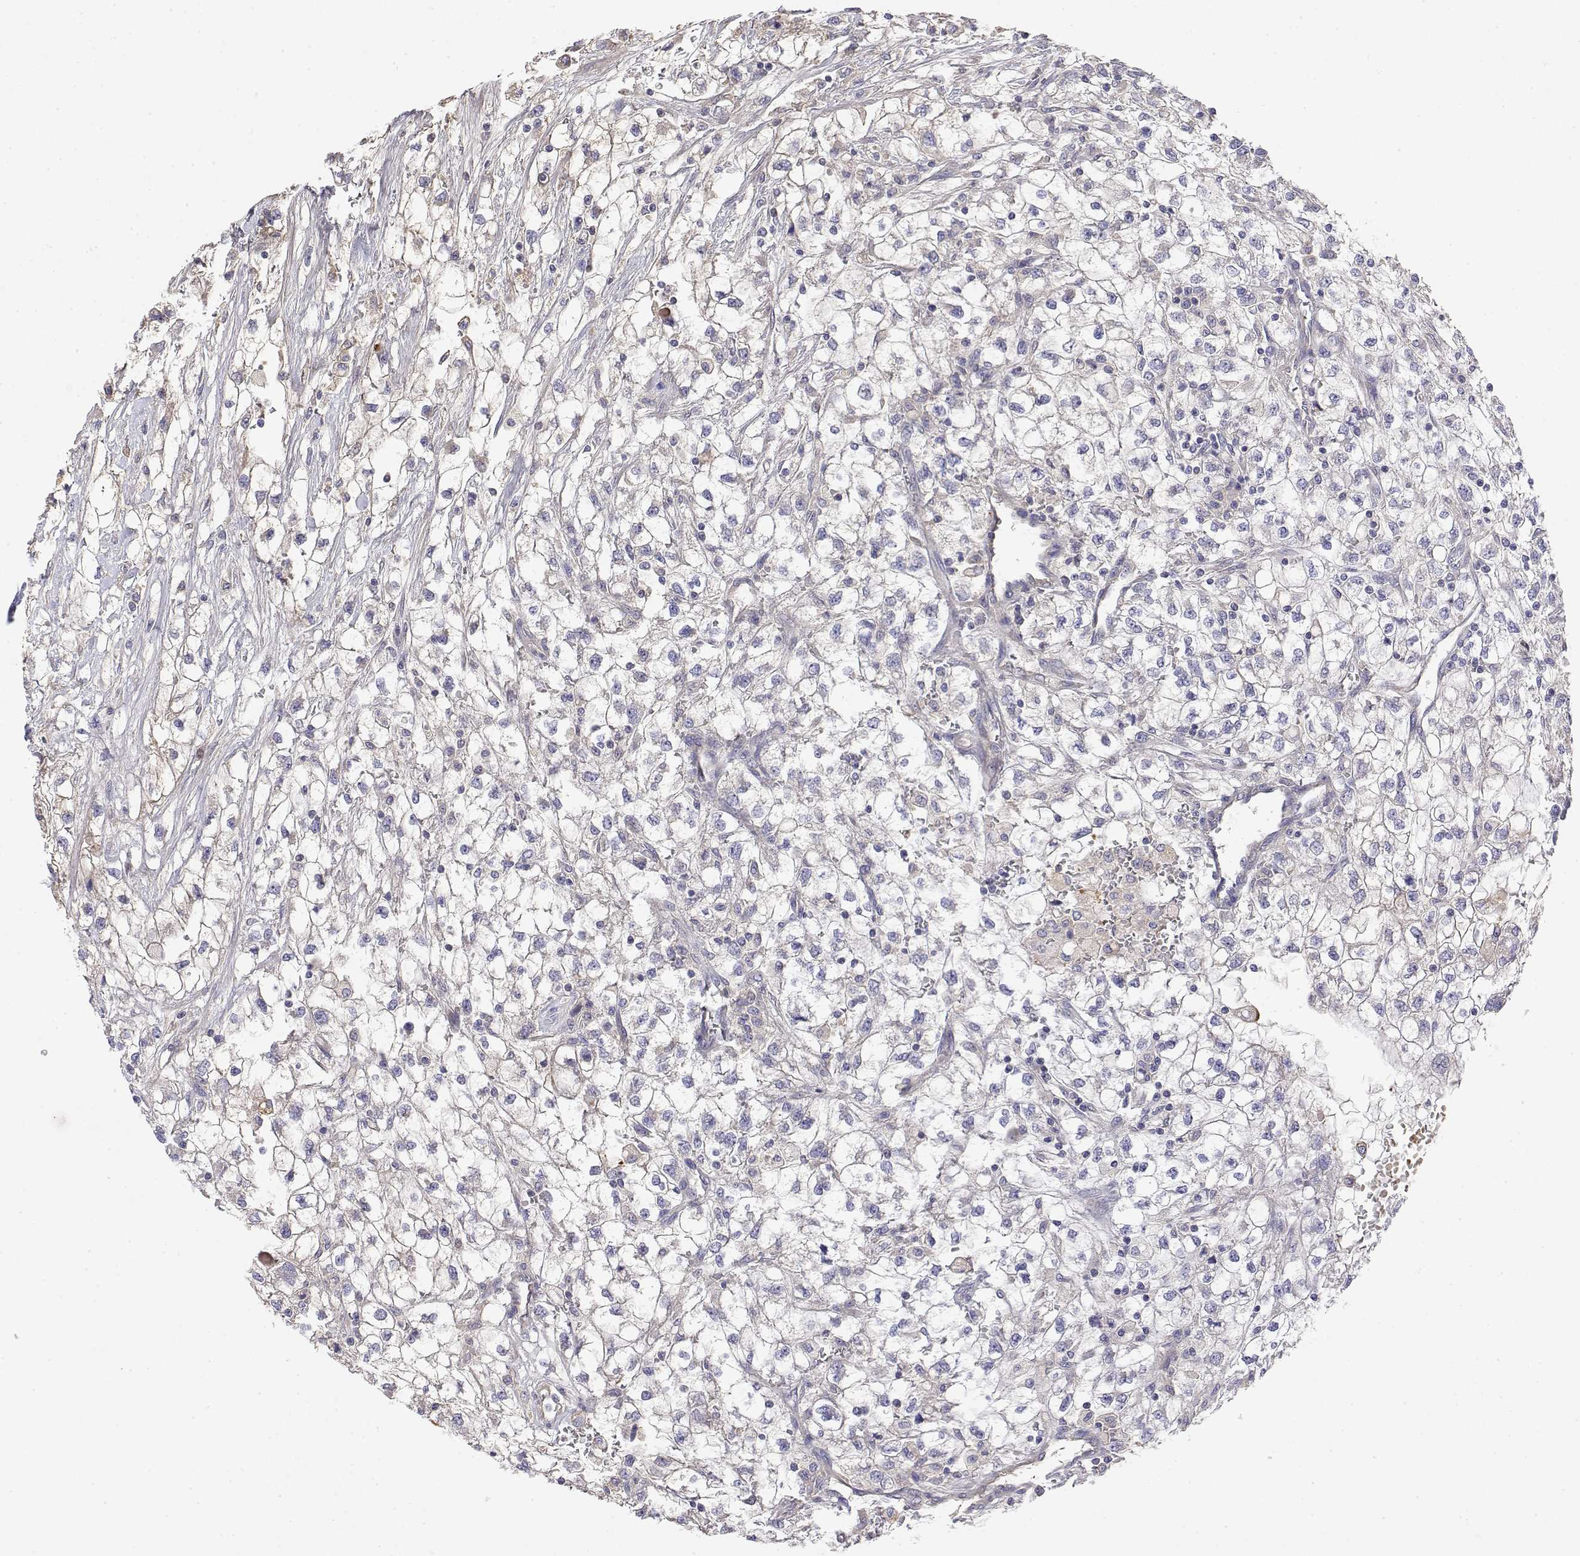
{"staining": {"intensity": "negative", "quantity": "none", "location": "none"}, "tissue": "renal cancer", "cell_type": "Tumor cells", "image_type": "cancer", "snomed": [{"axis": "morphology", "description": "Adenocarcinoma, NOS"}, {"axis": "topography", "description": "Kidney"}], "caption": "DAB (3,3'-diaminobenzidine) immunohistochemical staining of human adenocarcinoma (renal) exhibits no significant staining in tumor cells.", "gene": "GGACT", "patient": {"sex": "male", "age": 59}}